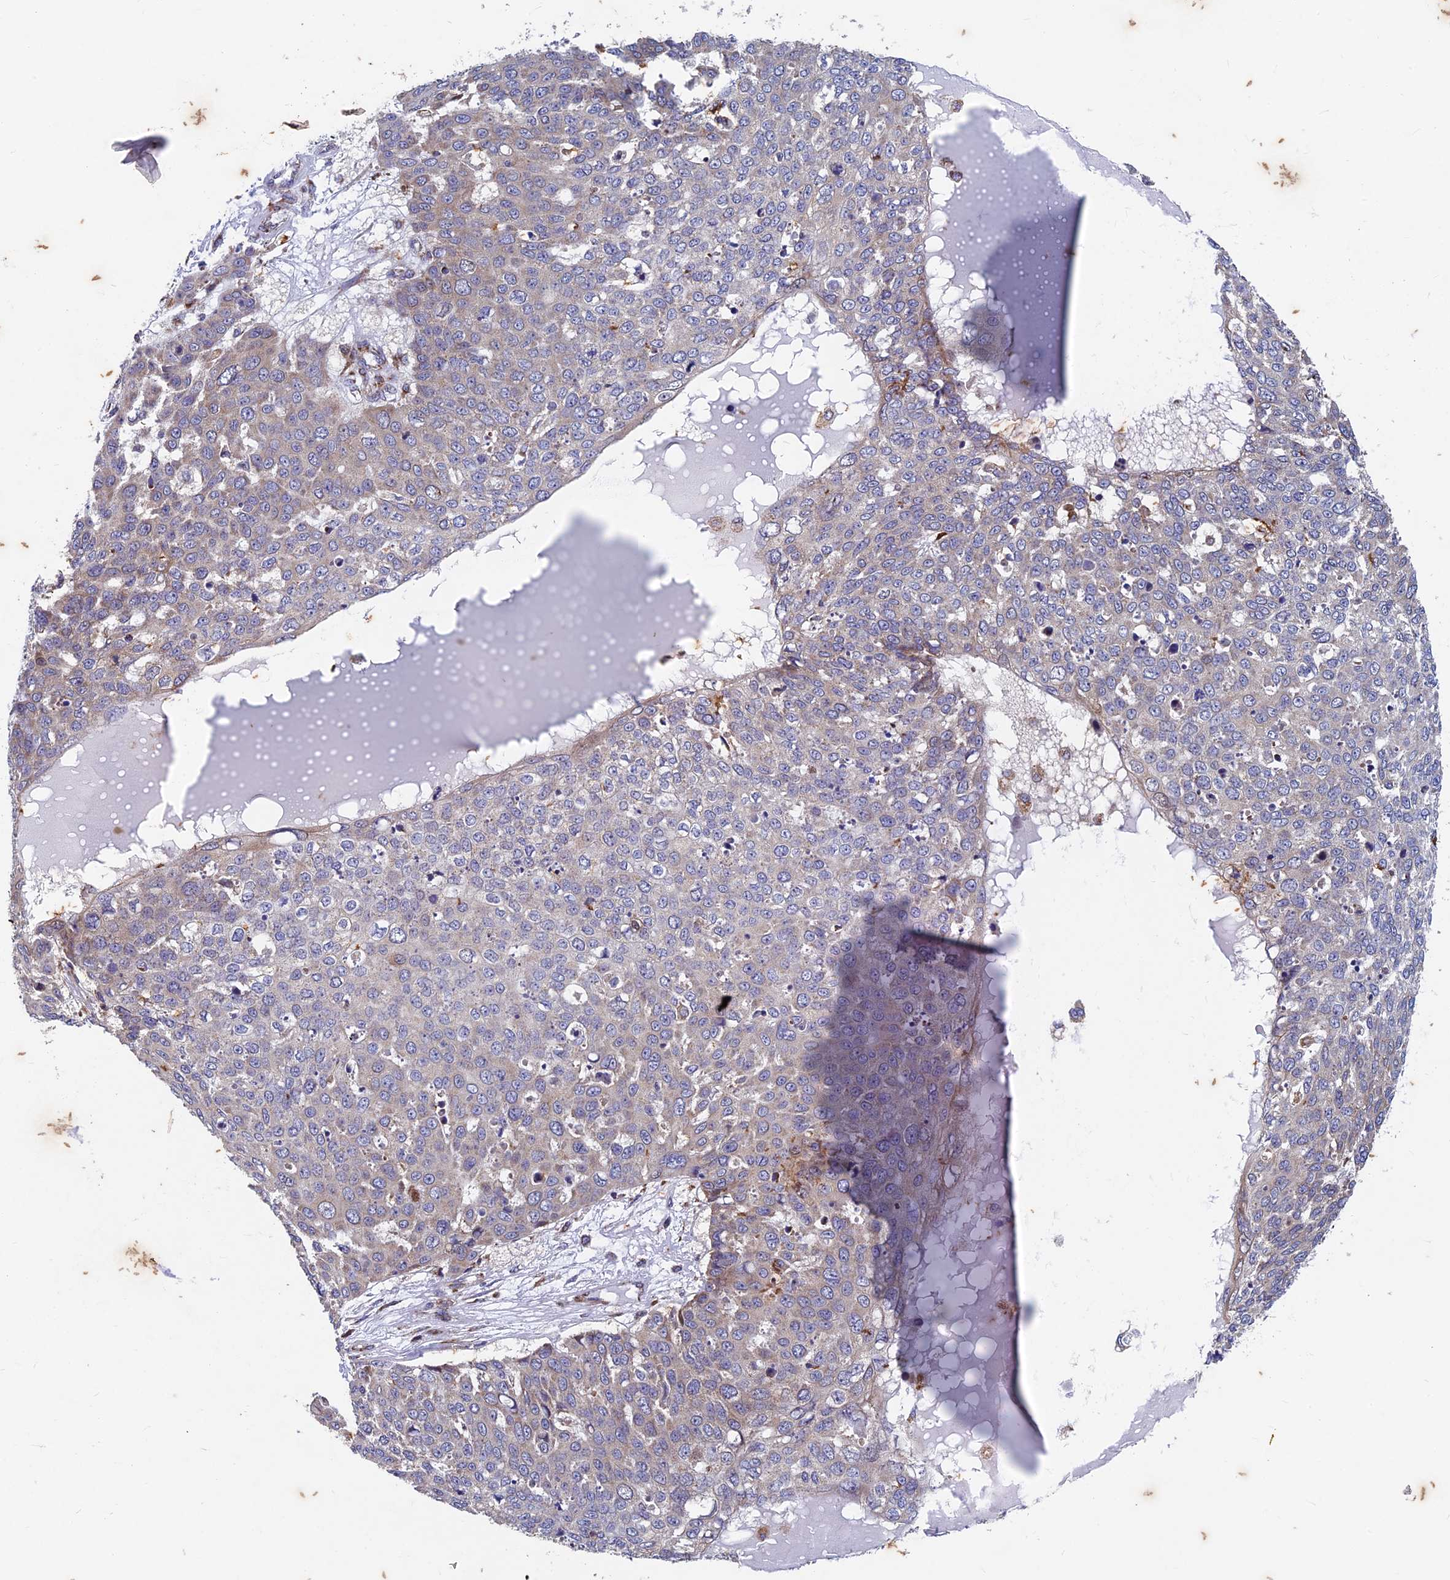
{"staining": {"intensity": "negative", "quantity": "none", "location": "none"}, "tissue": "skin cancer", "cell_type": "Tumor cells", "image_type": "cancer", "snomed": [{"axis": "morphology", "description": "Squamous cell carcinoma, NOS"}, {"axis": "topography", "description": "Skin"}], "caption": "Immunohistochemical staining of squamous cell carcinoma (skin) shows no significant positivity in tumor cells.", "gene": "AP4S1", "patient": {"sex": "male", "age": 71}}